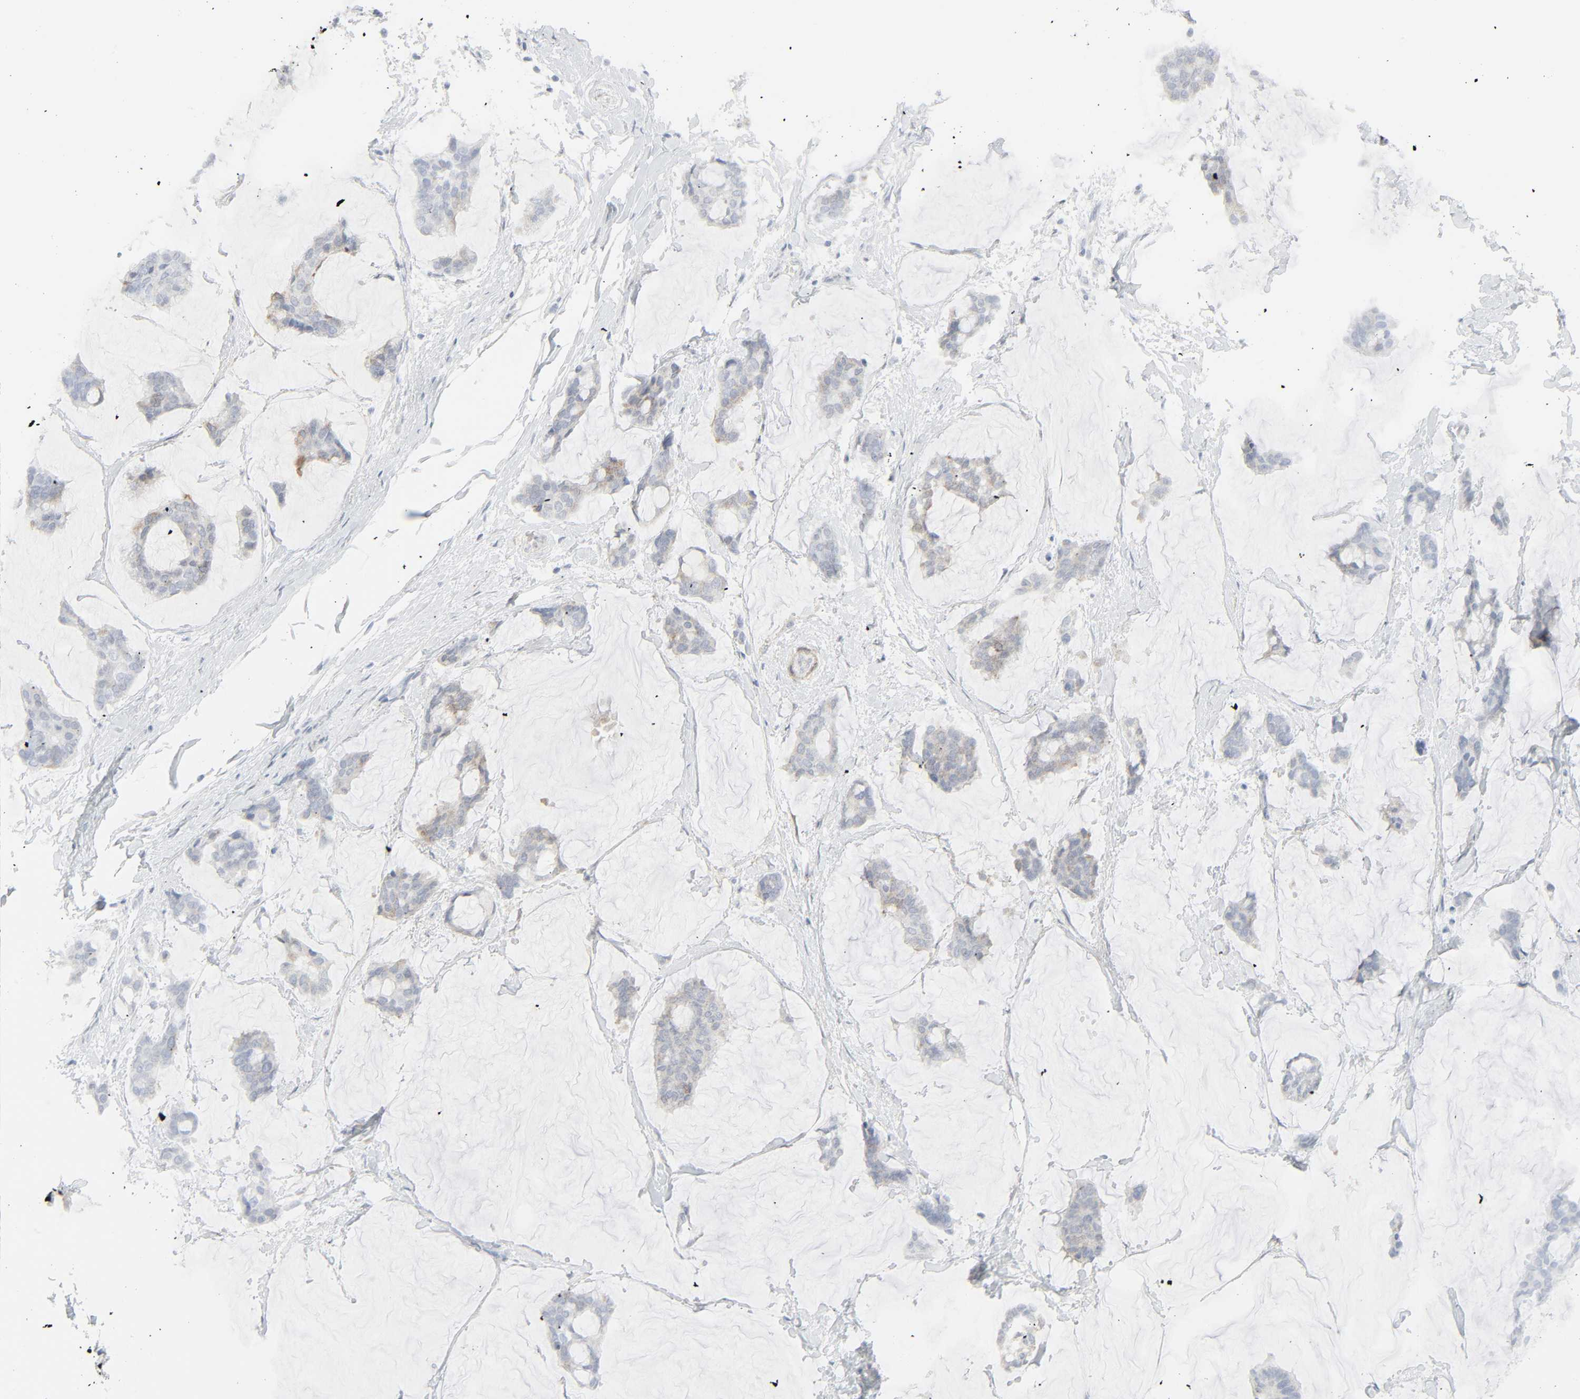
{"staining": {"intensity": "weak", "quantity": "25%-75%", "location": "cytoplasmic/membranous"}, "tissue": "breast cancer", "cell_type": "Tumor cells", "image_type": "cancer", "snomed": [{"axis": "morphology", "description": "Duct carcinoma"}, {"axis": "topography", "description": "Breast"}], "caption": "There is low levels of weak cytoplasmic/membranous expression in tumor cells of breast cancer (infiltrating ductal carcinoma), as demonstrated by immunohistochemical staining (brown color).", "gene": "ZBTB16", "patient": {"sex": "female", "age": 93}}